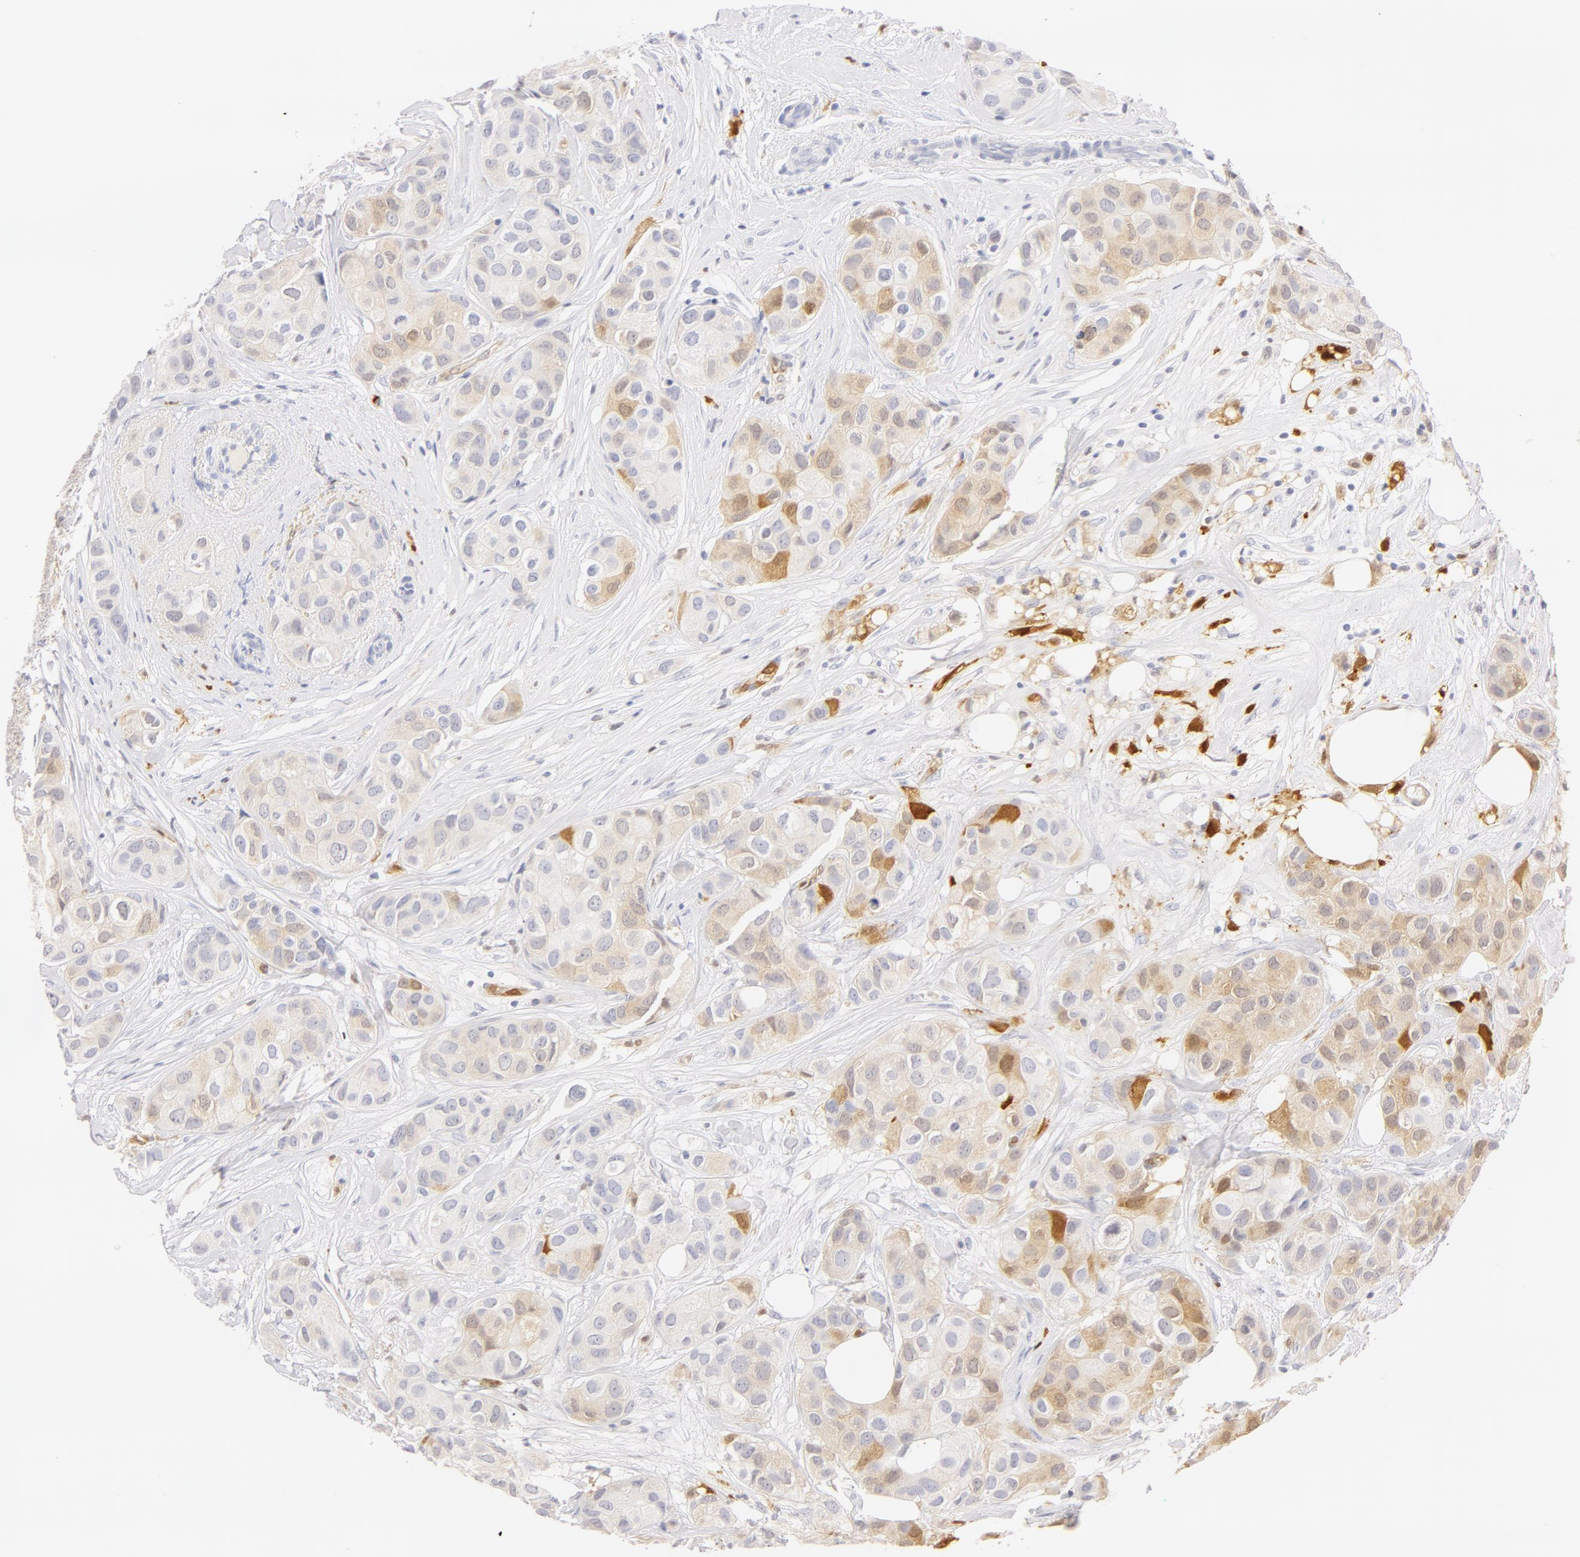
{"staining": {"intensity": "weak", "quantity": "<25%", "location": "nuclear"}, "tissue": "breast cancer", "cell_type": "Tumor cells", "image_type": "cancer", "snomed": [{"axis": "morphology", "description": "Duct carcinoma"}, {"axis": "topography", "description": "Breast"}], "caption": "This photomicrograph is of breast cancer stained with immunohistochemistry to label a protein in brown with the nuclei are counter-stained blue. There is no expression in tumor cells.", "gene": "CA2", "patient": {"sex": "female", "age": 68}}